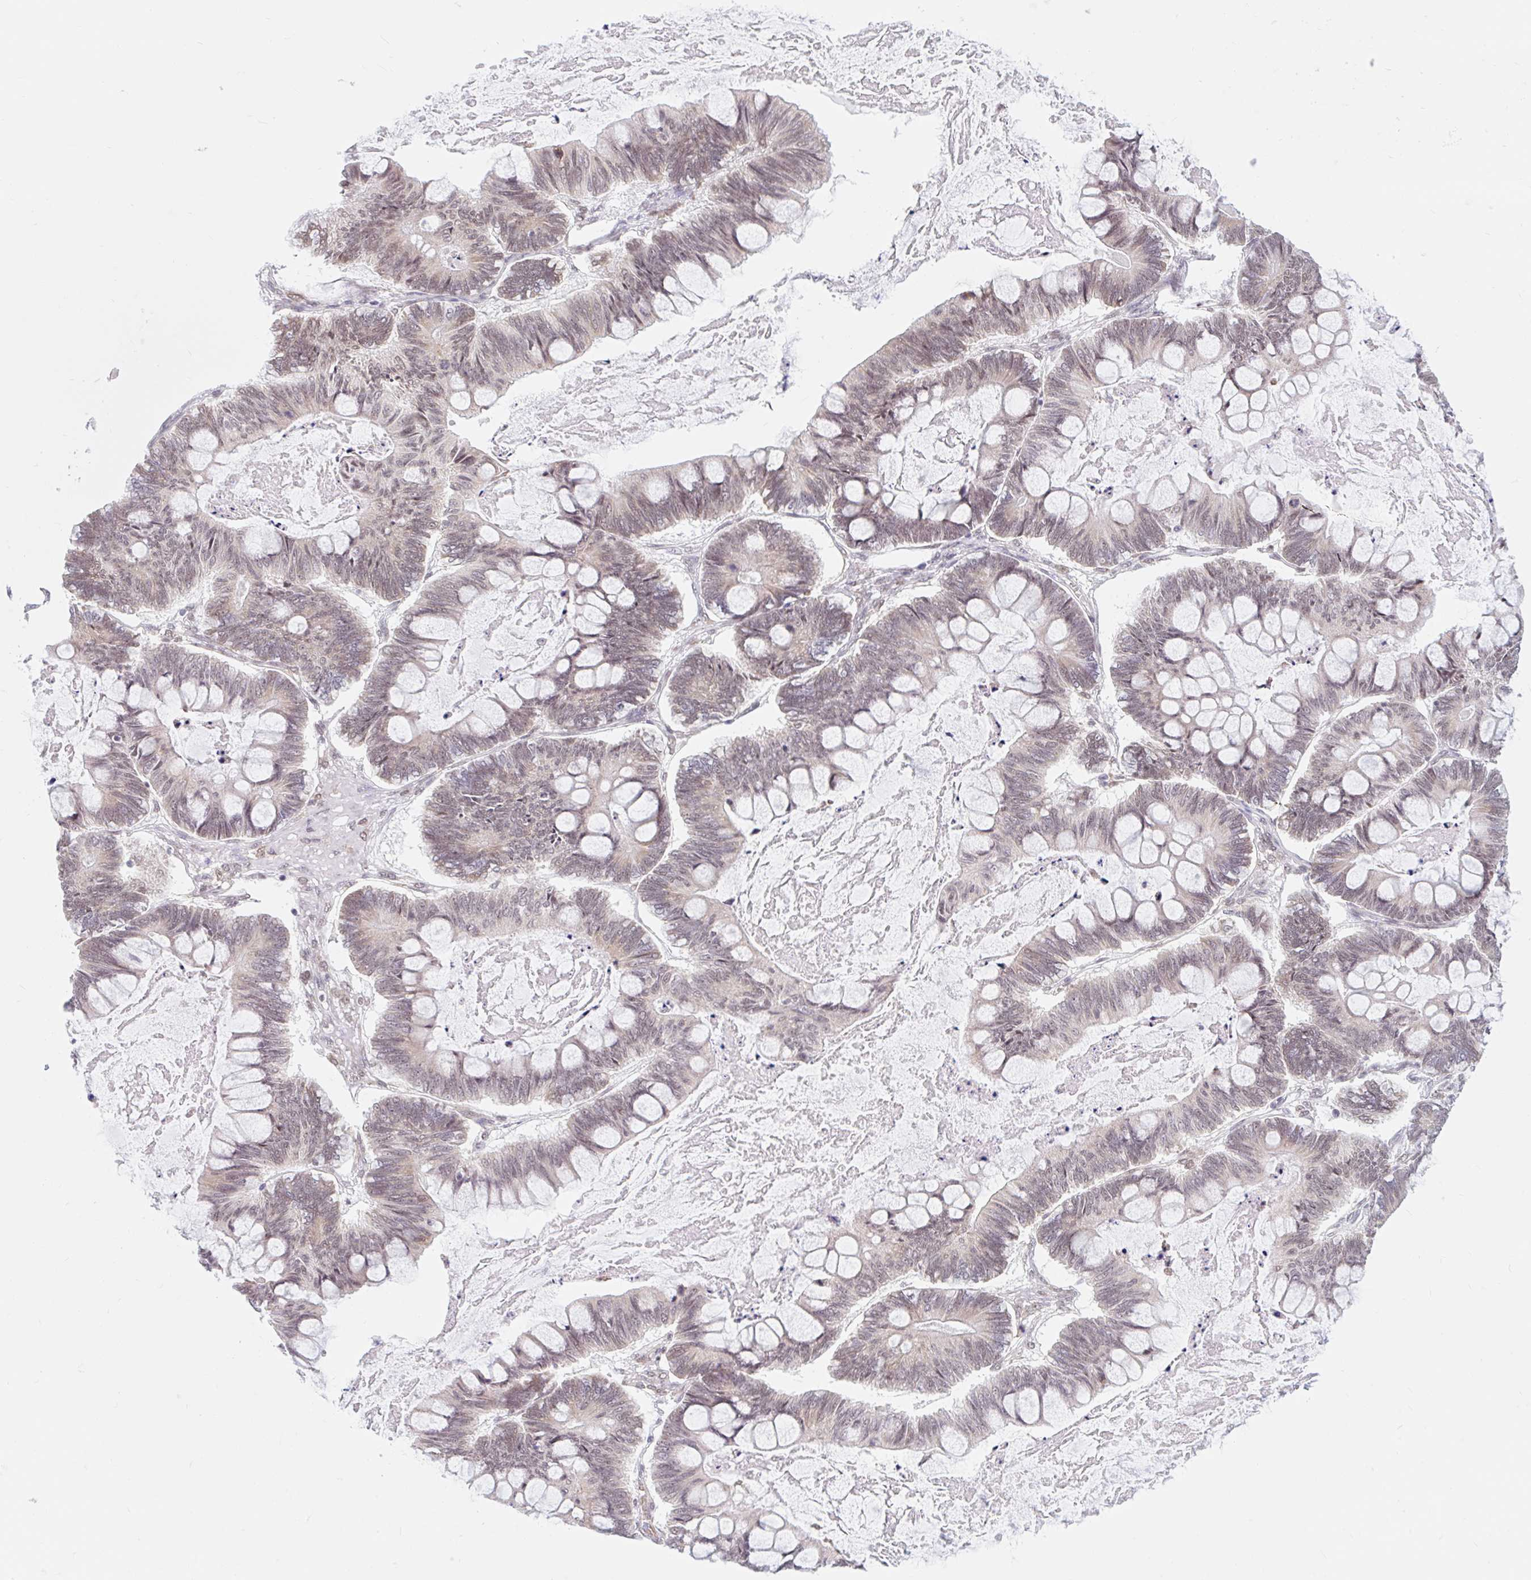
{"staining": {"intensity": "weak", "quantity": ">75%", "location": "cytoplasmic/membranous"}, "tissue": "ovarian cancer", "cell_type": "Tumor cells", "image_type": "cancer", "snomed": [{"axis": "morphology", "description": "Cystadenocarcinoma, mucinous, NOS"}, {"axis": "topography", "description": "Ovary"}], "caption": "Protein staining displays weak cytoplasmic/membranous positivity in approximately >75% of tumor cells in ovarian mucinous cystadenocarcinoma.", "gene": "SRSF10", "patient": {"sex": "female", "age": 61}}